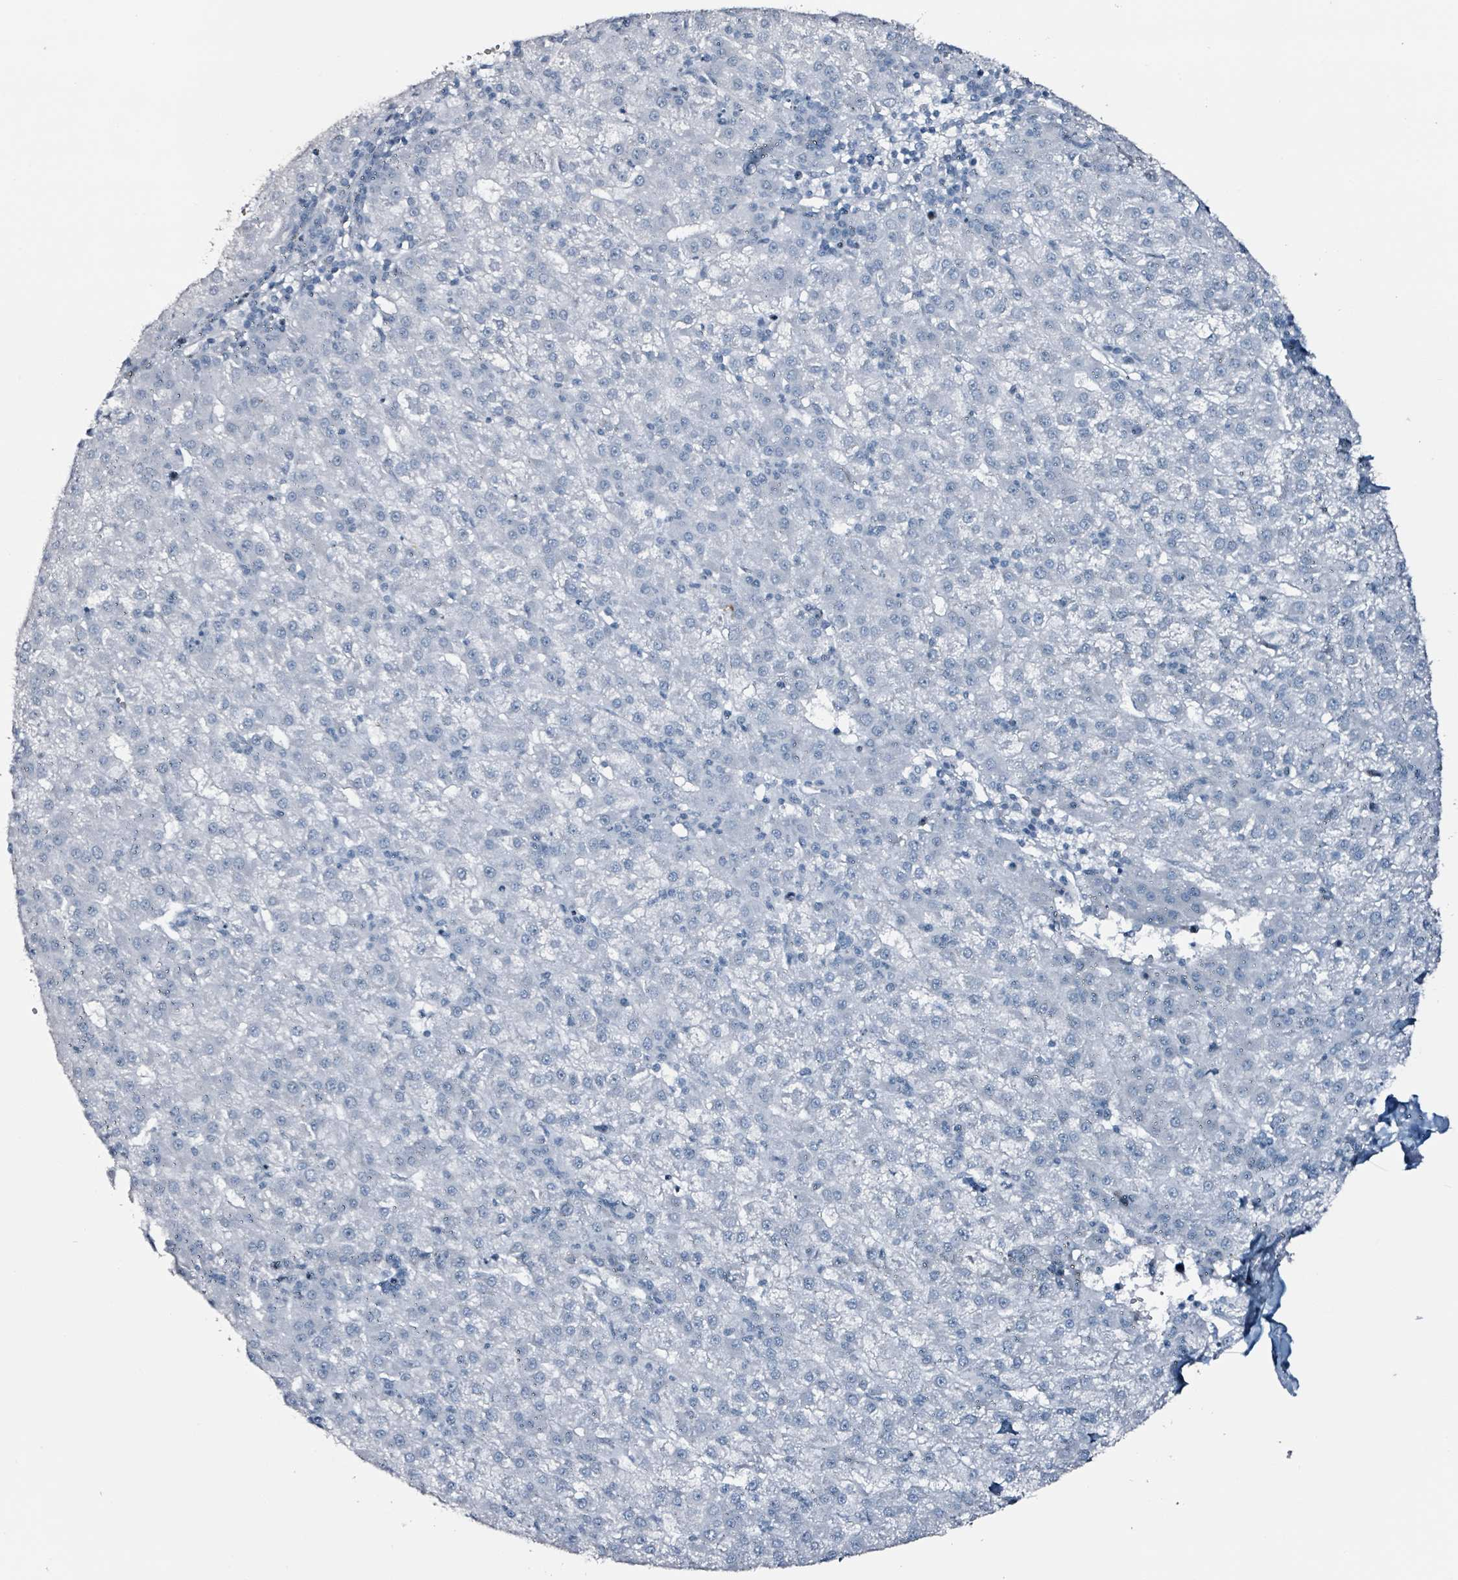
{"staining": {"intensity": "negative", "quantity": "none", "location": "none"}, "tissue": "liver cancer", "cell_type": "Tumor cells", "image_type": "cancer", "snomed": [{"axis": "morphology", "description": "Carcinoma, Hepatocellular, NOS"}, {"axis": "topography", "description": "Liver"}], "caption": "Immunohistochemistry (IHC) micrograph of neoplastic tissue: liver hepatocellular carcinoma stained with DAB (3,3'-diaminobenzidine) exhibits no significant protein positivity in tumor cells.", "gene": "CA9", "patient": {"sex": "male", "age": 76}}